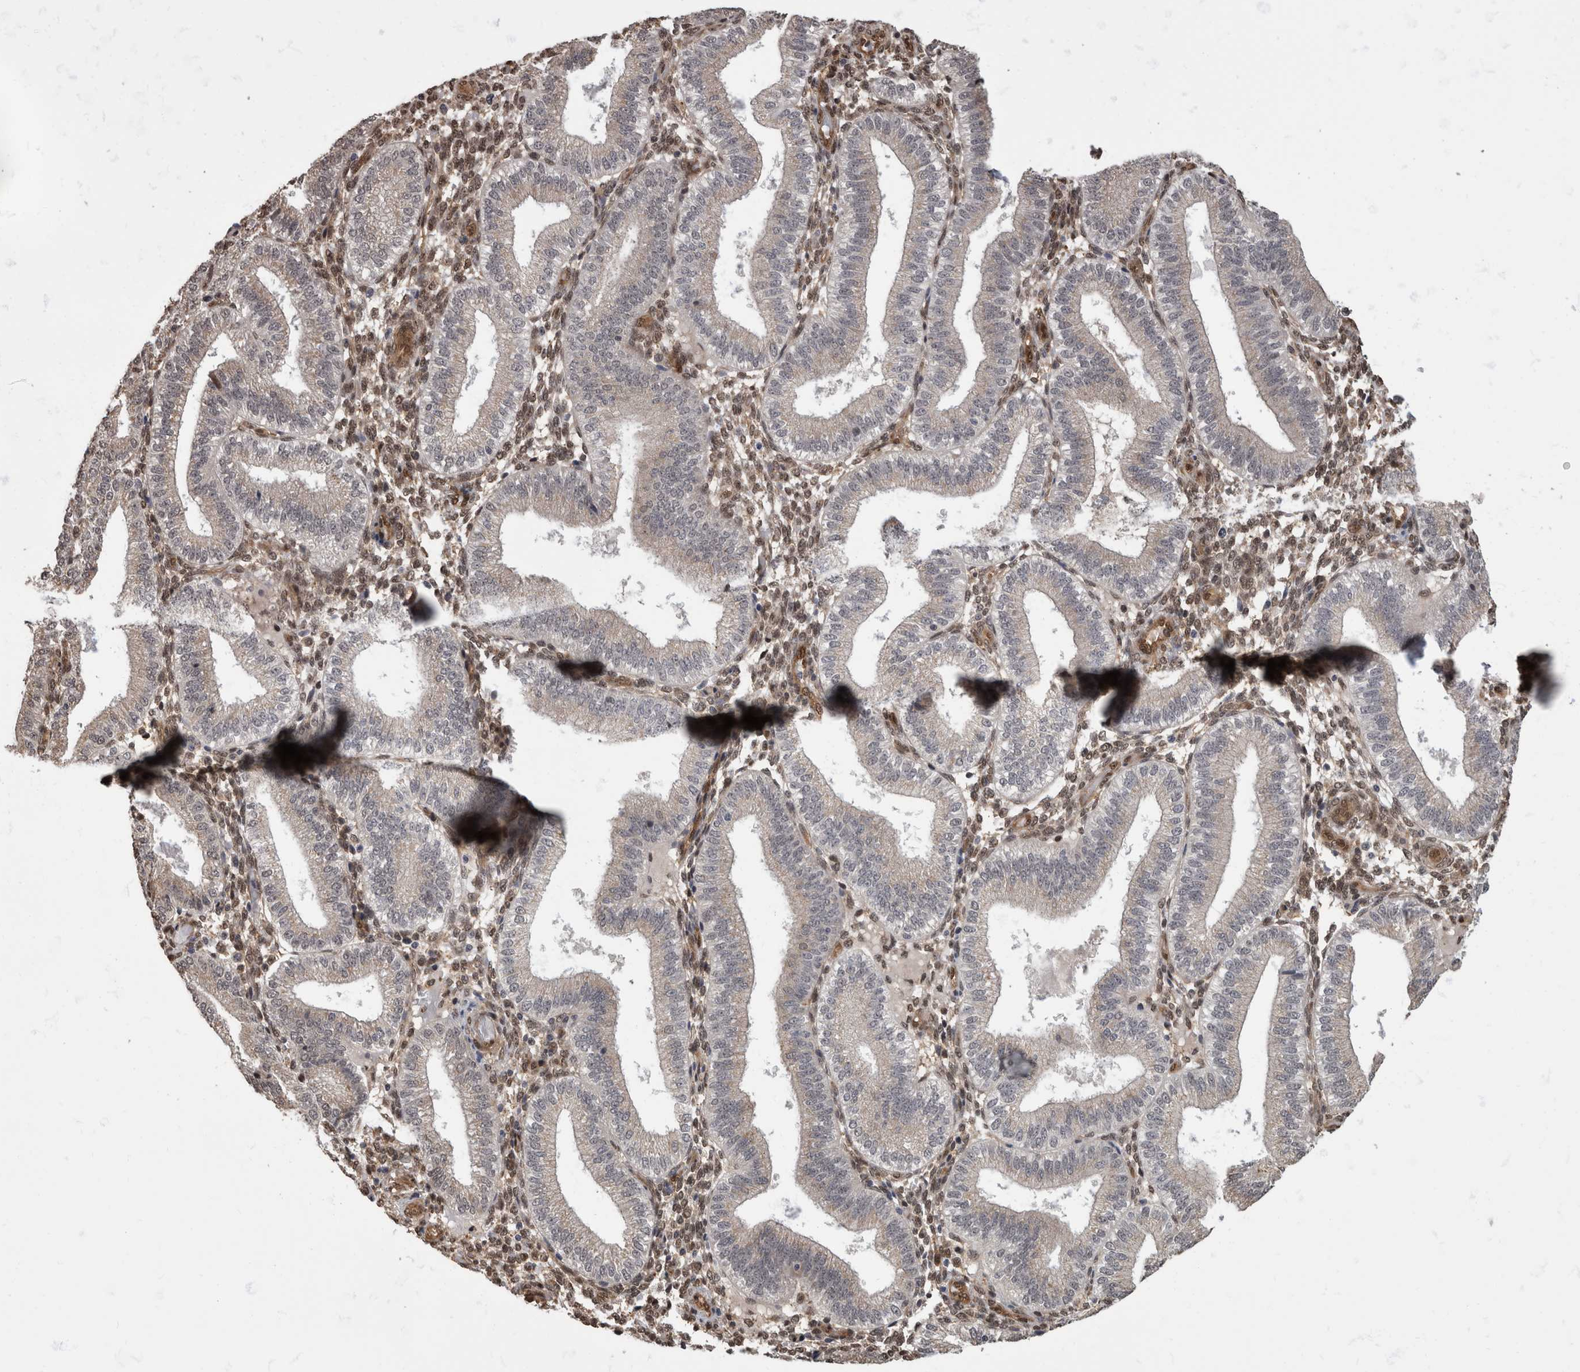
{"staining": {"intensity": "moderate", "quantity": ">75%", "location": "cytoplasmic/membranous,nuclear"}, "tissue": "endometrium", "cell_type": "Cells in endometrial stroma", "image_type": "normal", "snomed": [{"axis": "morphology", "description": "Normal tissue, NOS"}, {"axis": "topography", "description": "Endometrium"}], "caption": "High-power microscopy captured an immunohistochemistry histopathology image of unremarkable endometrium, revealing moderate cytoplasmic/membranous,nuclear expression in approximately >75% of cells in endometrial stroma. (brown staining indicates protein expression, while blue staining denotes nuclei).", "gene": "AKT3", "patient": {"sex": "female", "age": 39}}